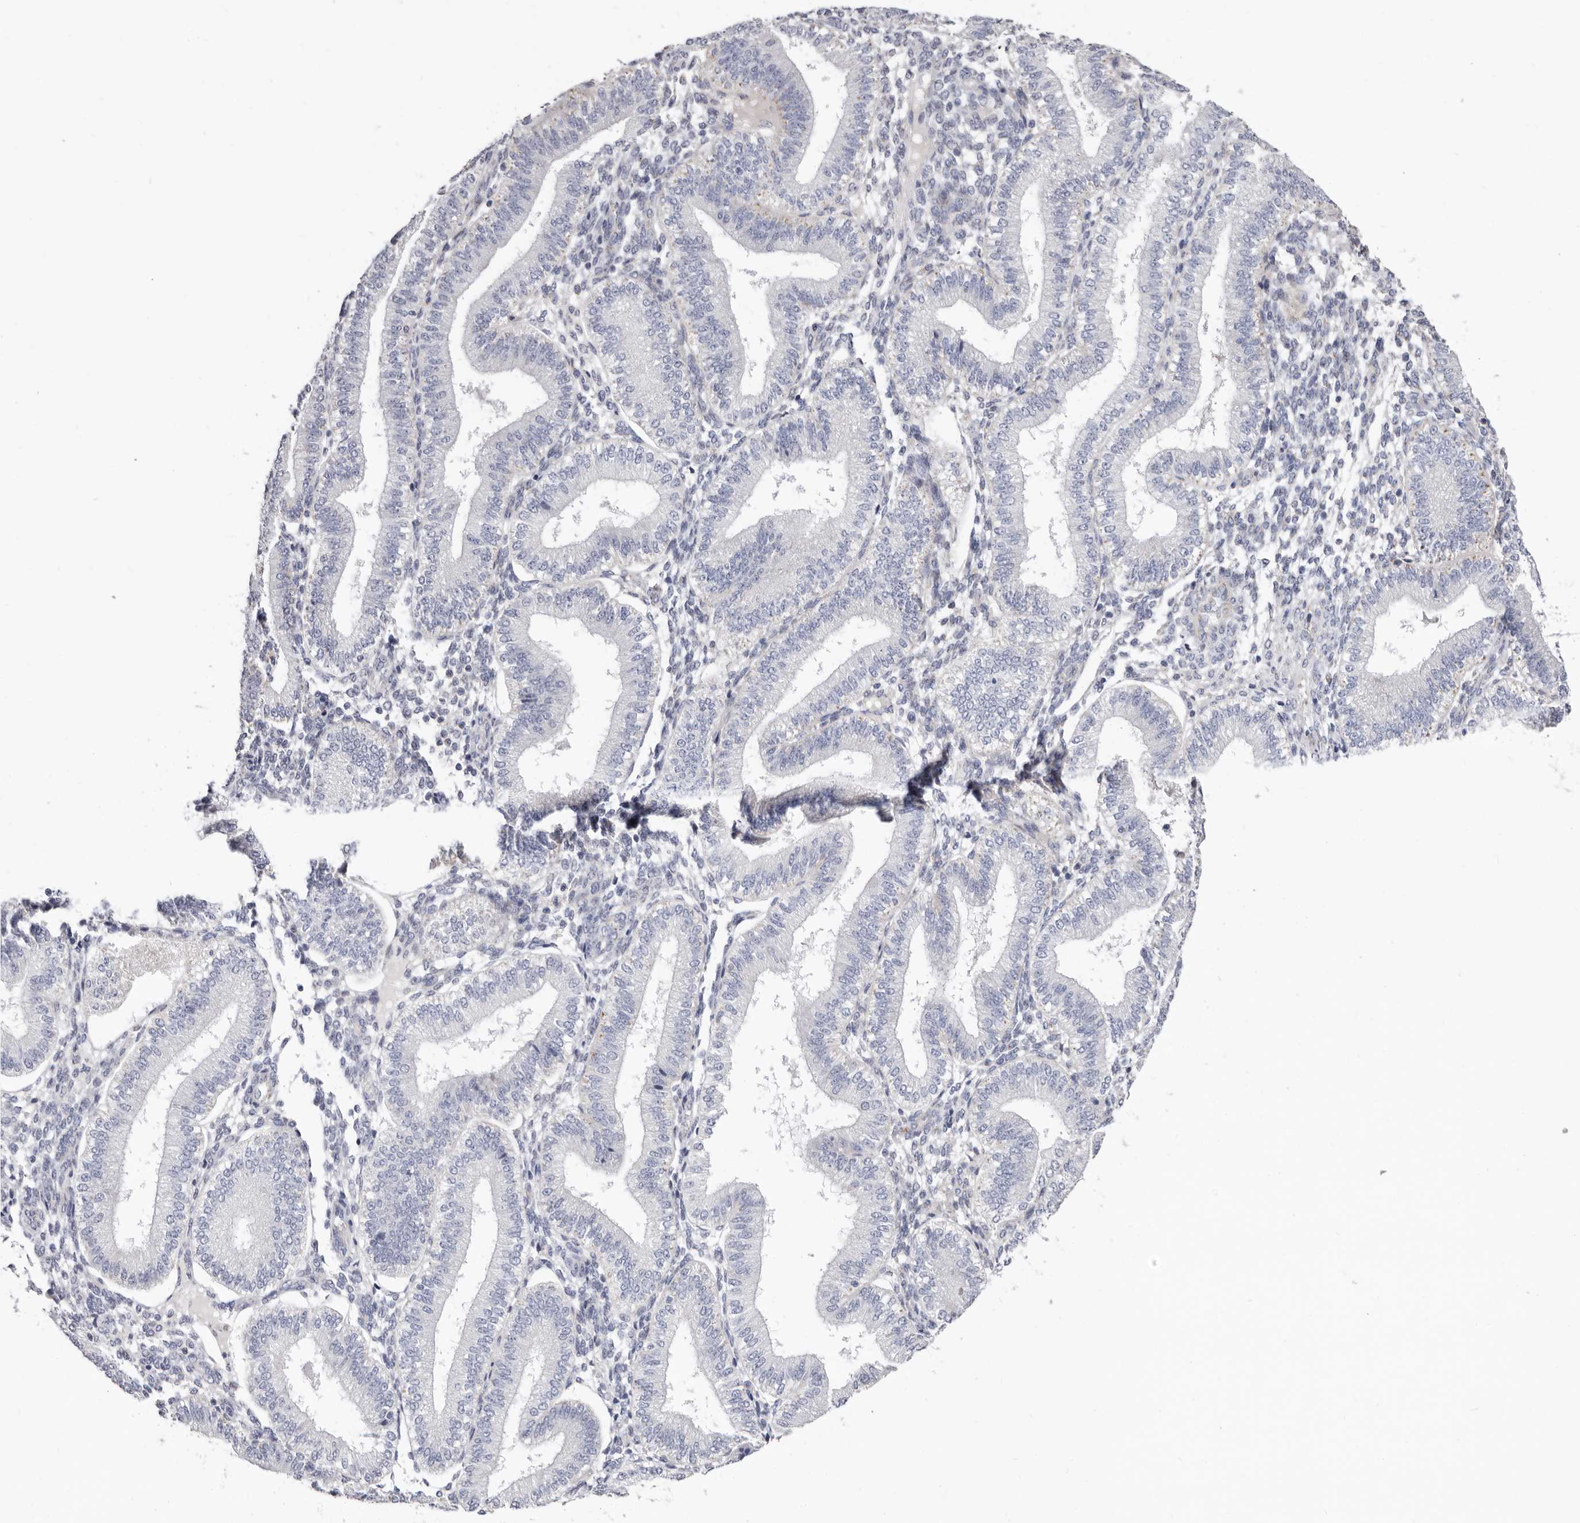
{"staining": {"intensity": "negative", "quantity": "none", "location": "none"}, "tissue": "endometrium", "cell_type": "Cells in endometrial stroma", "image_type": "normal", "snomed": [{"axis": "morphology", "description": "Normal tissue, NOS"}, {"axis": "topography", "description": "Endometrium"}], "caption": "Cells in endometrial stroma show no significant protein staining in unremarkable endometrium. Nuclei are stained in blue.", "gene": "RSPO2", "patient": {"sex": "female", "age": 39}}